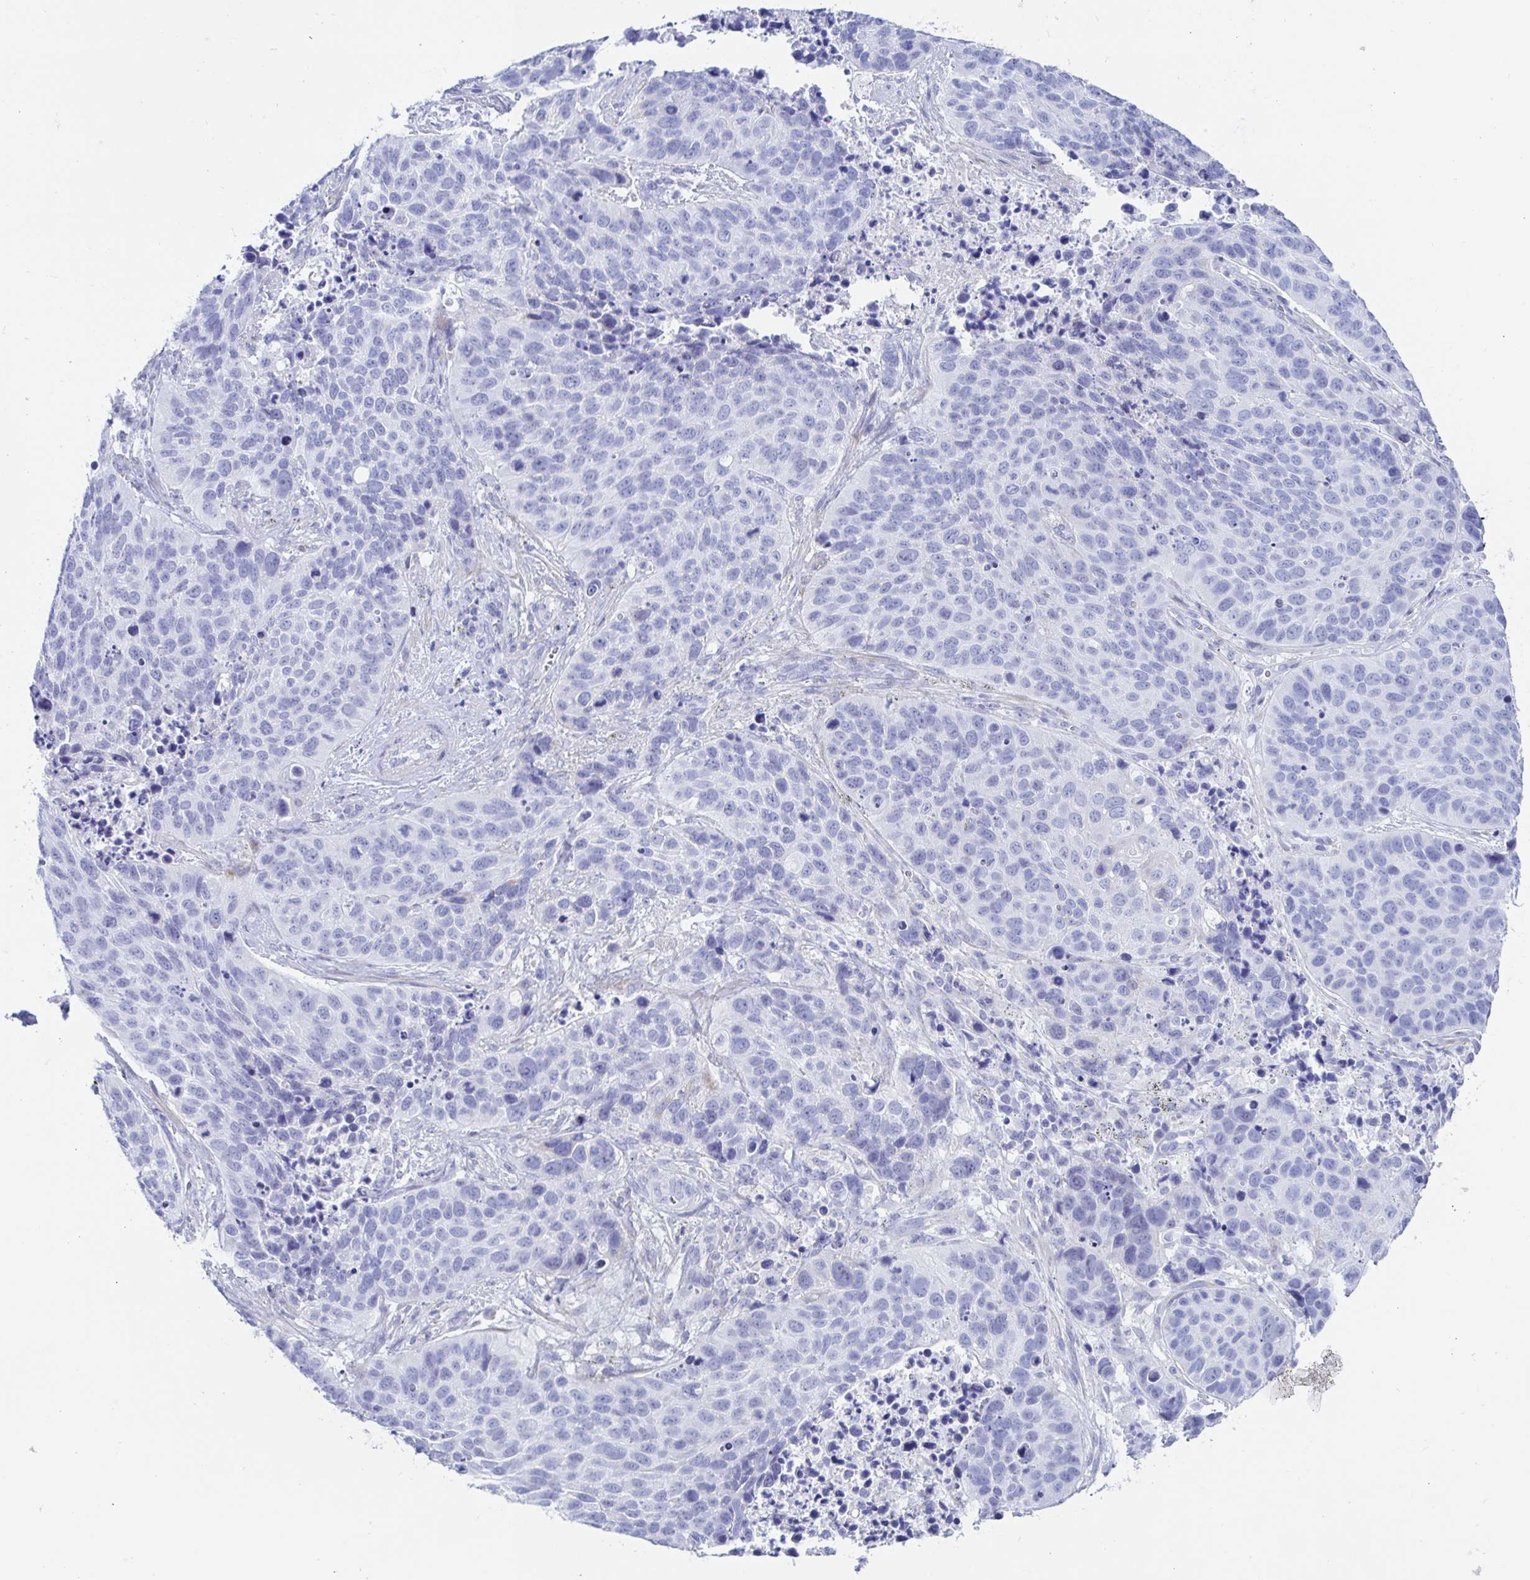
{"staining": {"intensity": "negative", "quantity": "none", "location": "none"}, "tissue": "lung cancer", "cell_type": "Tumor cells", "image_type": "cancer", "snomed": [{"axis": "morphology", "description": "Squamous cell carcinoma, NOS"}, {"axis": "topography", "description": "Lung"}], "caption": "High power microscopy photomicrograph of an immunohistochemistry histopathology image of squamous cell carcinoma (lung), revealing no significant staining in tumor cells.", "gene": "KCNH6", "patient": {"sex": "male", "age": 62}}